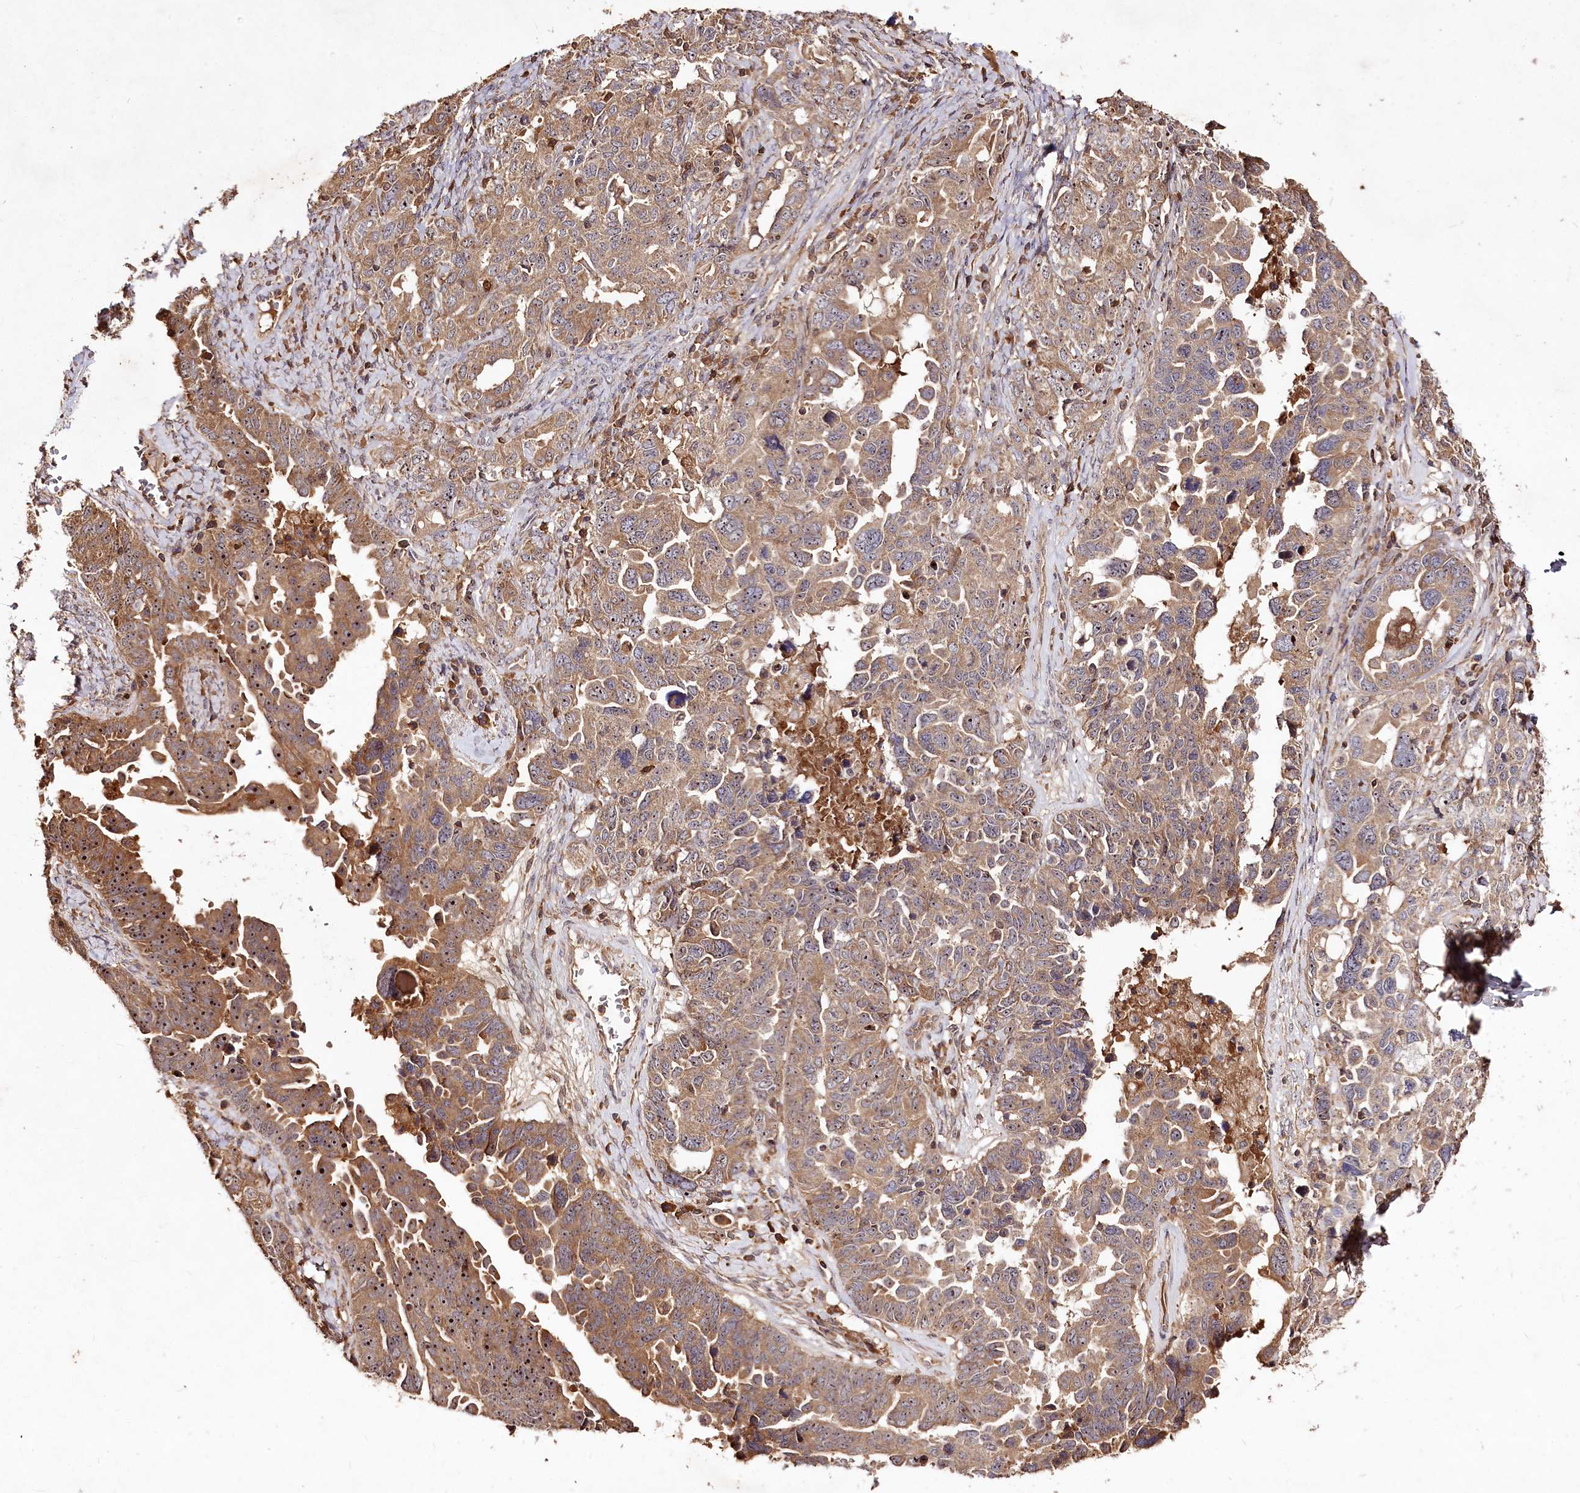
{"staining": {"intensity": "moderate", "quantity": ">75%", "location": "cytoplasmic/membranous,nuclear"}, "tissue": "ovarian cancer", "cell_type": "Tumor cells", "image_type": "cancer", "snomed": [{"axis": "morphology", "description": "Carcinoma, endometroid"}, {"axis": "topography", "description": "Ovary"}], "caption": "This is an image of IHC staining of ovarian cancer (endometroid carcinoma), which shows moderate expression in the cytoplasmic/membranous and nuclear of tumor cells.", "gene": "FAM53B", "patient": {"sex": "female", "age": 62}}